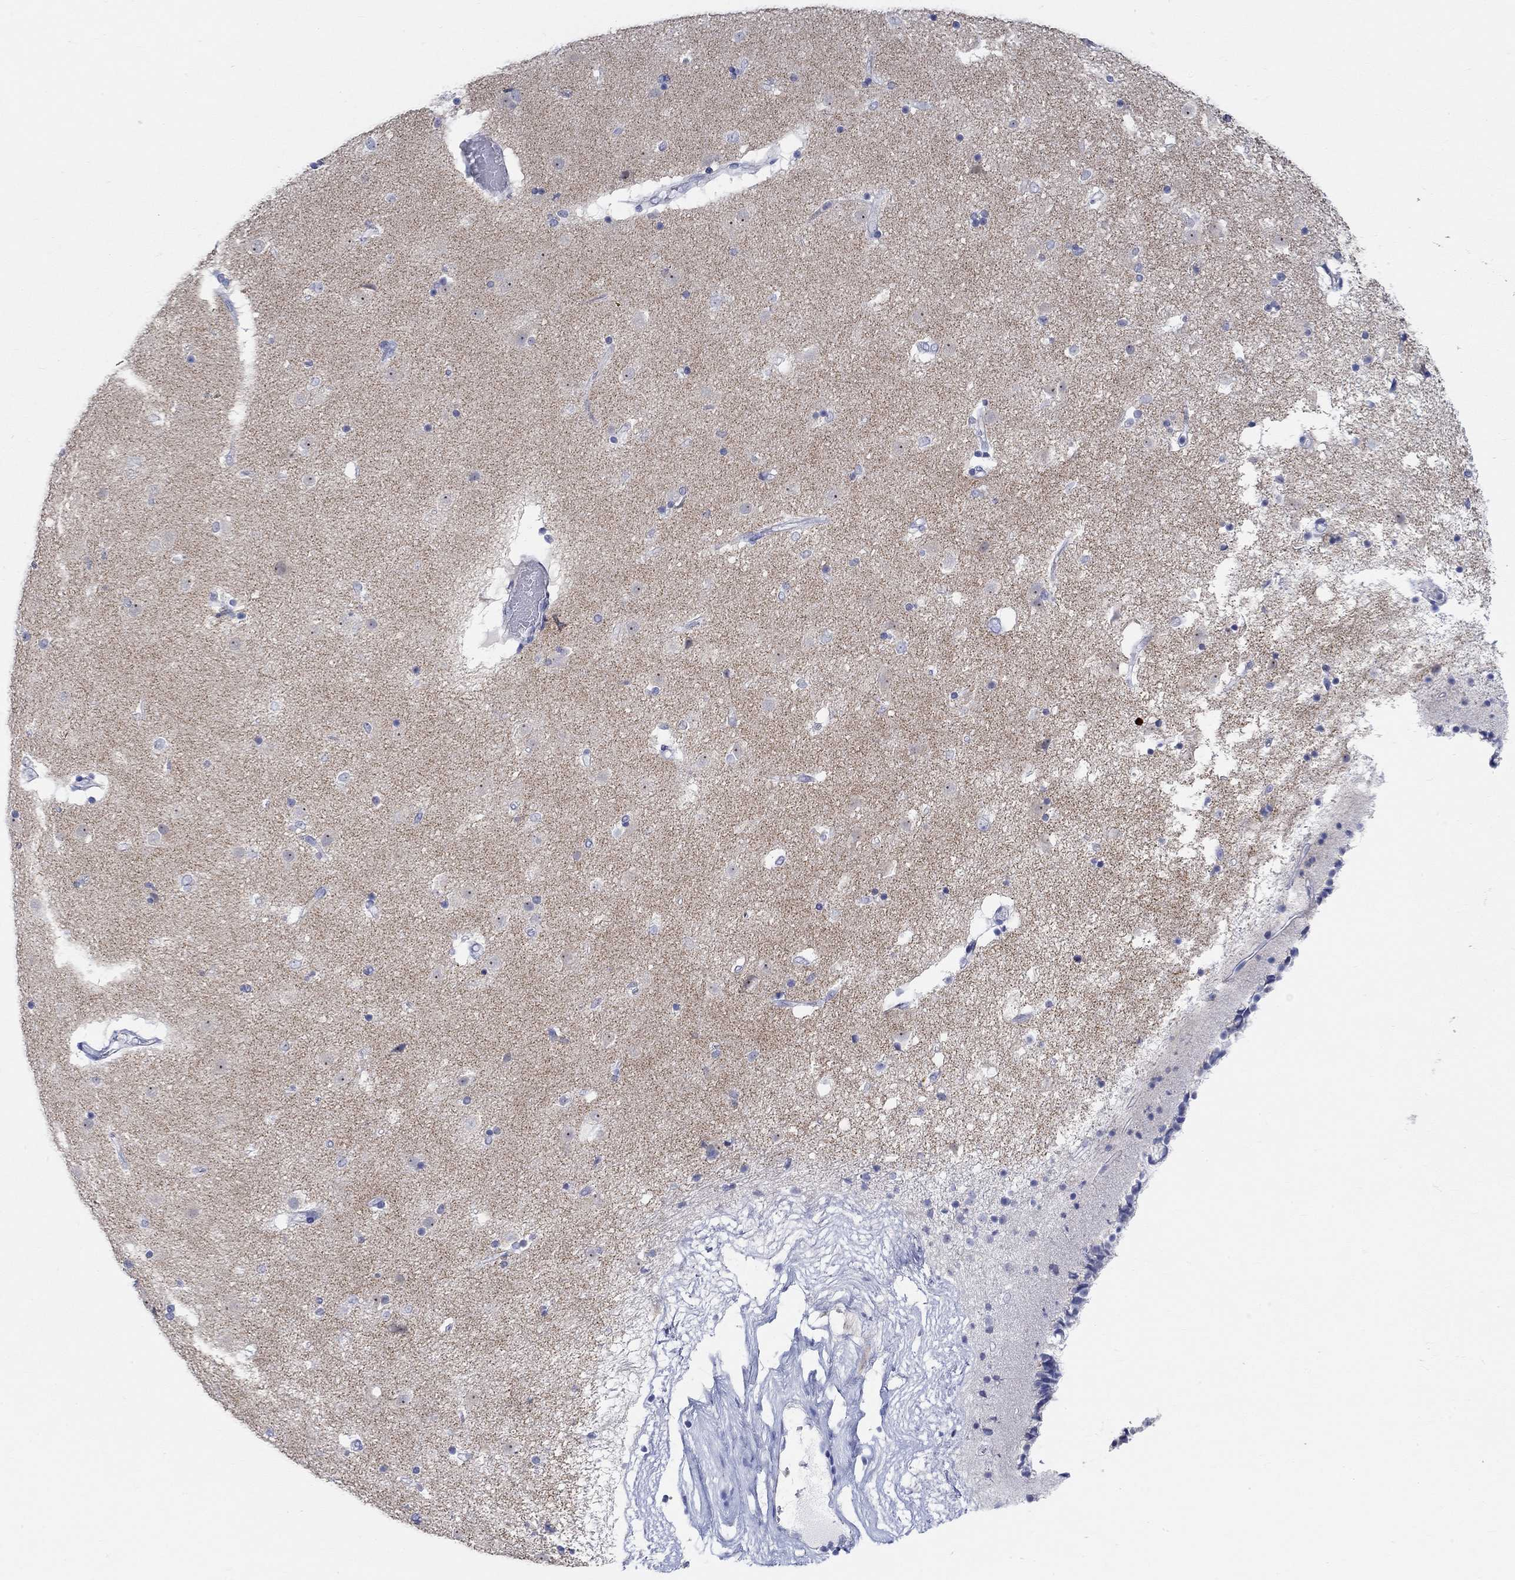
{"staining": {"intensity": "negative", "quantity": "none", "location": "none"}, "tissue": "caudate", "cell_type": "Glial cells", "image_type": "normal", "snomed": [{"axis": "morphology", "description": "Normal tissue, NOS"}, {"axis": "topography", "description": "Lateral ventricle wall"}], "caption": "Image shows no protein positivity in glial cells of normal caudate.", "gene": "GRIA3", "patient": {"sex": "female", "age": 71}}